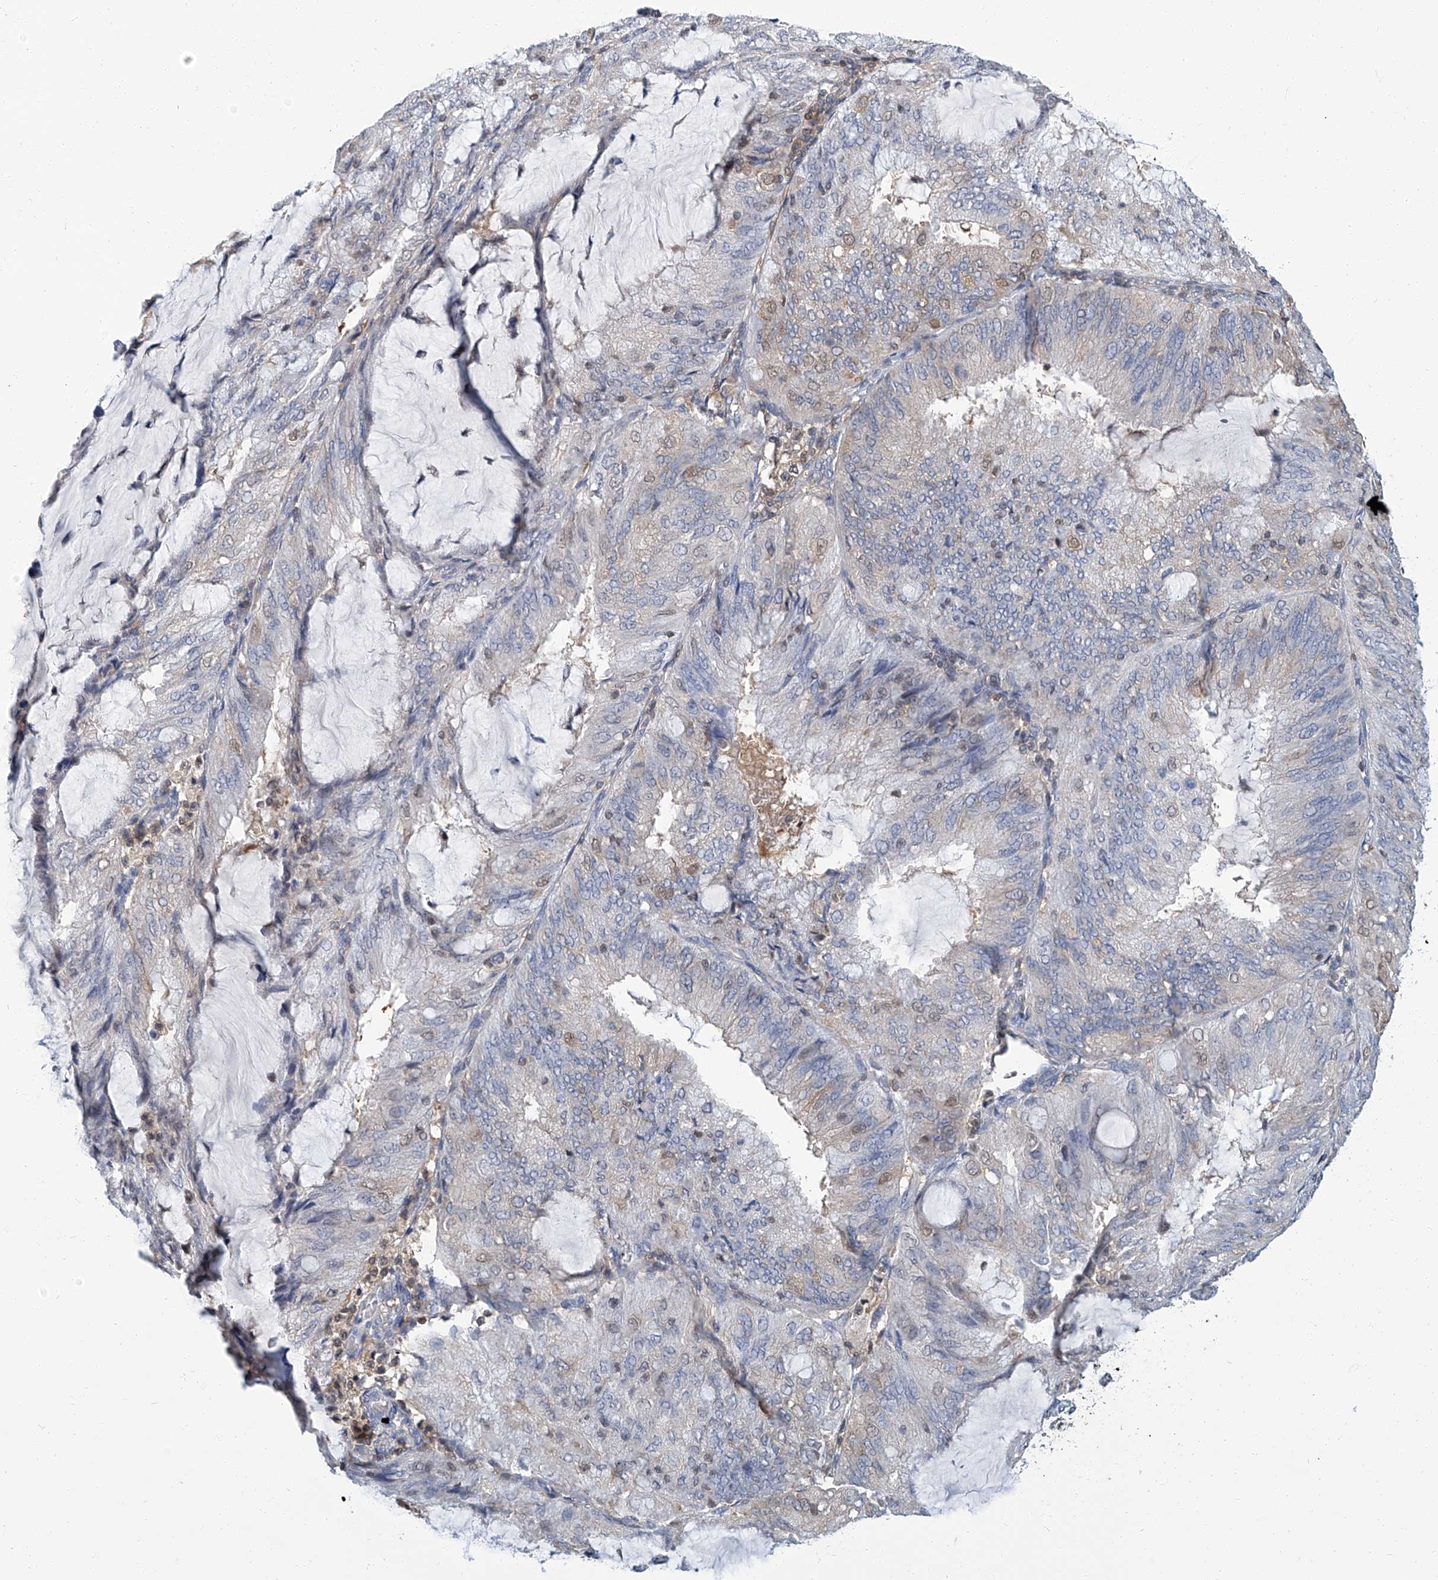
{"staining": {"intensity": "moderate", "quantity": "<25%", "location": "nuclear"}, "tissue": "endometrial cancer", "cell_type": "Tumor cells", "image_type": "cancer", "snomed": [{"axis": "morphology", "description": "Adenocarcinoma, NOS"}, {"axis": "topography", "description": "Endometrium"}], "caption": "IHC (DAB (3,3'-diaminobenzidine)) staining of human adenocarcinoma (endometrial) displays moderate nuclear protein expression in approximately <25% of tumor cells.", "gene": "PSMB10", "patient": {"sex": "female", "age": 81}}